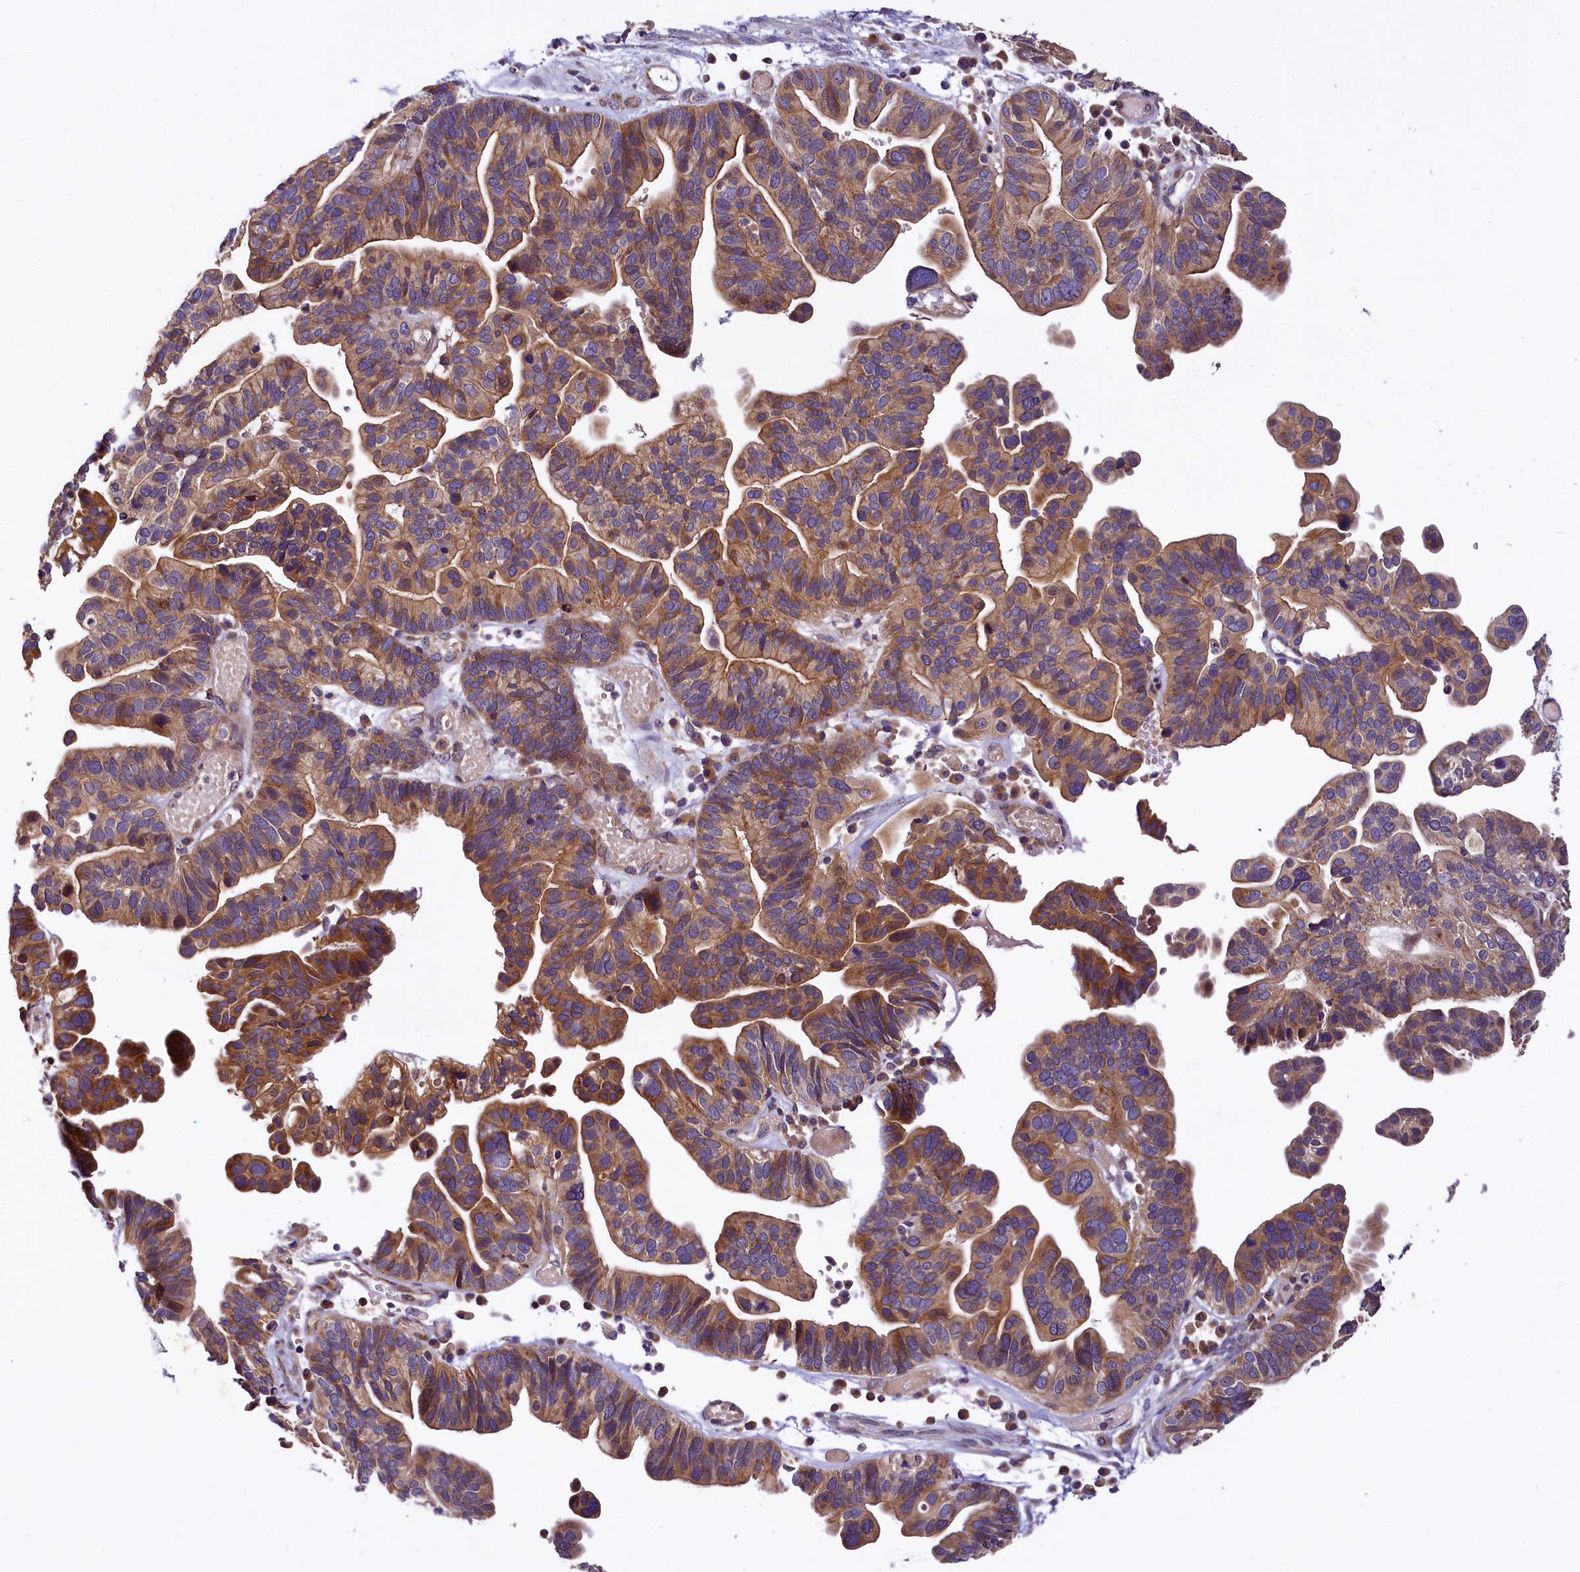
{"staining": {"intensity": "moderate", "quantity": "25%-75%", "location": "cytoplasmic/membranous"}, "tissue": "ovarian cancer", "cell_type": "Tumor cells", "image_type": "cancer", "snomed": [{"axis": "morphology", "description": "Cystadenocarcinoma, serous, NOS"}, {"axis": "topography", "description": "Ovary"}], "caption": "Protein expression analysis of ovarian cancer reveals moderate cytoplasmic/membranous positivity in approximately 25%-75% of tumor cells.", "gene": "SUPV3L1", "patient": {"sex": "female", "age": 56}}